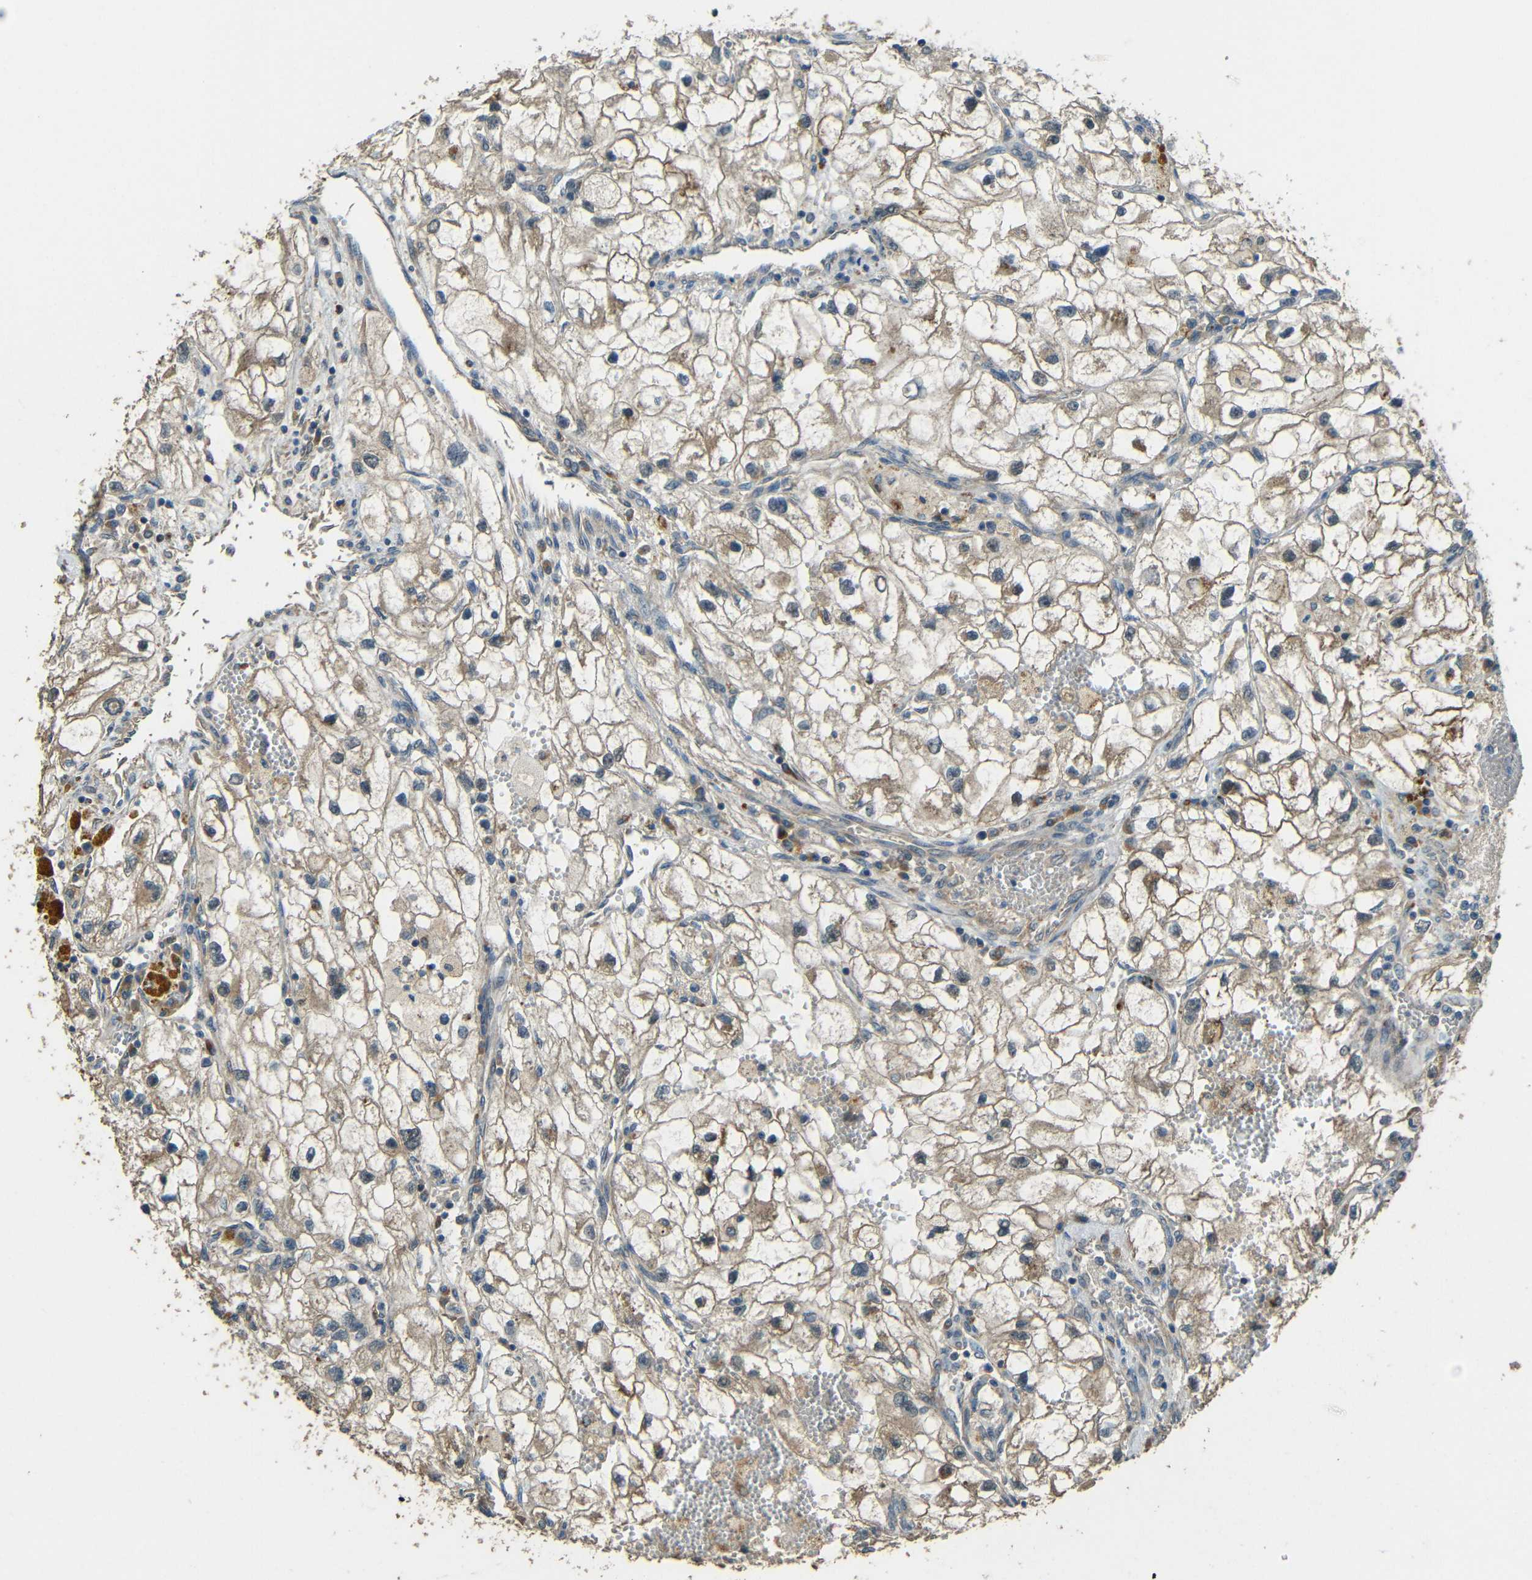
{"staining": {"intensity": "moderate", "quantity": ">75%", "location": "cytoplasmic/membranous"}, "tissue": "renal cancer", "cell_type": "Tumor cells", "image_type": "cancer", "snomed": [{"axis": "morphology", "description": "Adenocarcinoma, NOS"}, {"axis": "topography", "description": "Kidney"}], "caption": "Renal cancer (adenocarcinoma) stained with immunohistochemistry (IHC) reveals moderate cytoplasmic/membranous positivity in approximately >75% of tumor cells. (DAB = brown stain, brightfield microscopy at high magnification).", "gene": "ACACA", "patient": {"sex": "female", "age": 70}}